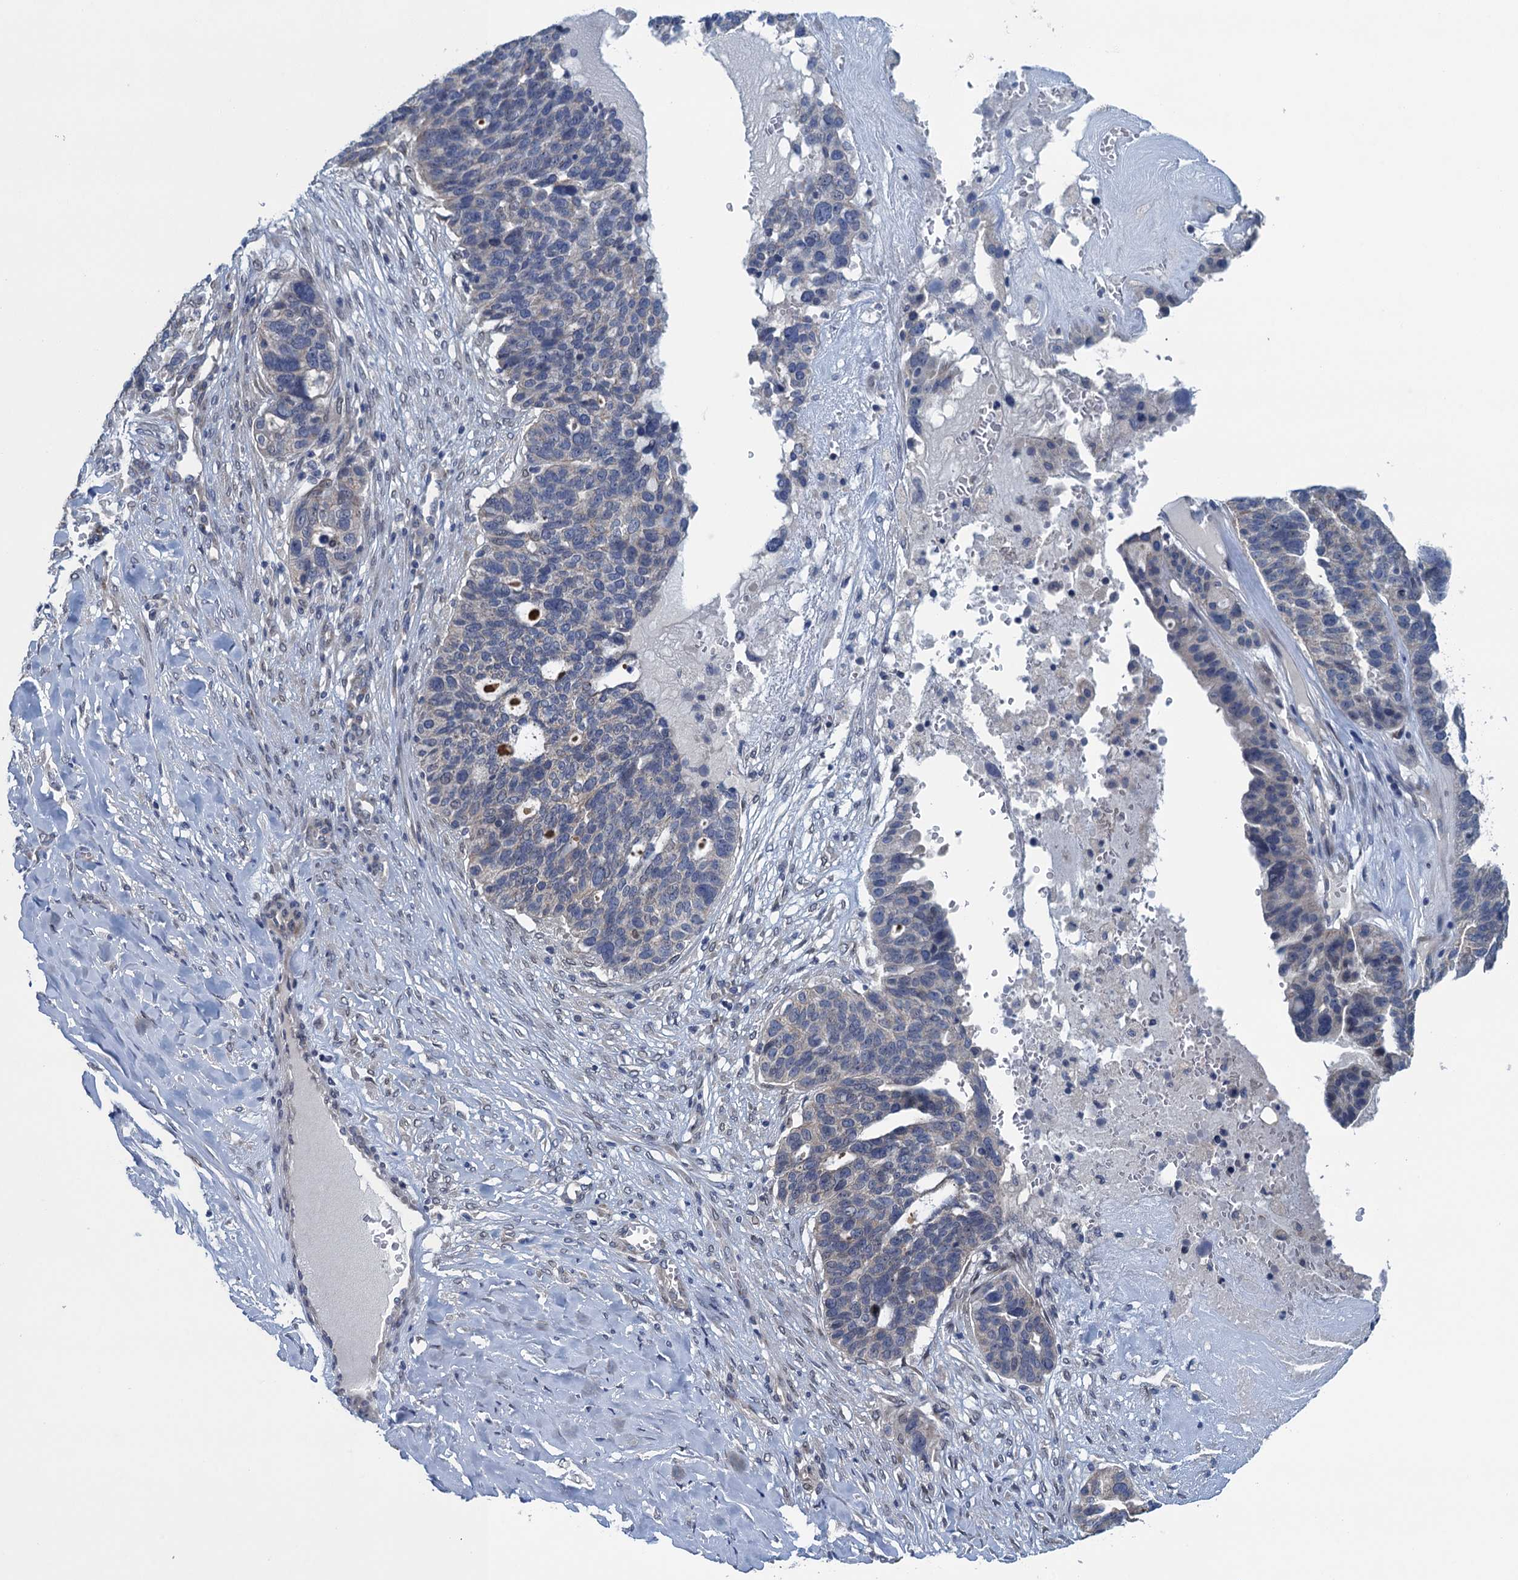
{"staining": {"intensity": "negative", "quantity": "none", "location": "none"}, "tissue": "ovarian cancer", "cell_type": "Tumor cells", "image_type": "cancer", "snomed": [{"axis": "morphology", "description": "Cystadenocarcinoma, serous, NOS"}, {"axis": "topography", "description": "Ovary"}], "caption": "Ovarian cancer (serous cystadenocarcinoma) was stained to show a protein in brown. There is no significant staining in tumor cells.", "gene": "CTU2", "patient": {"sex": "female", "age": 59}}